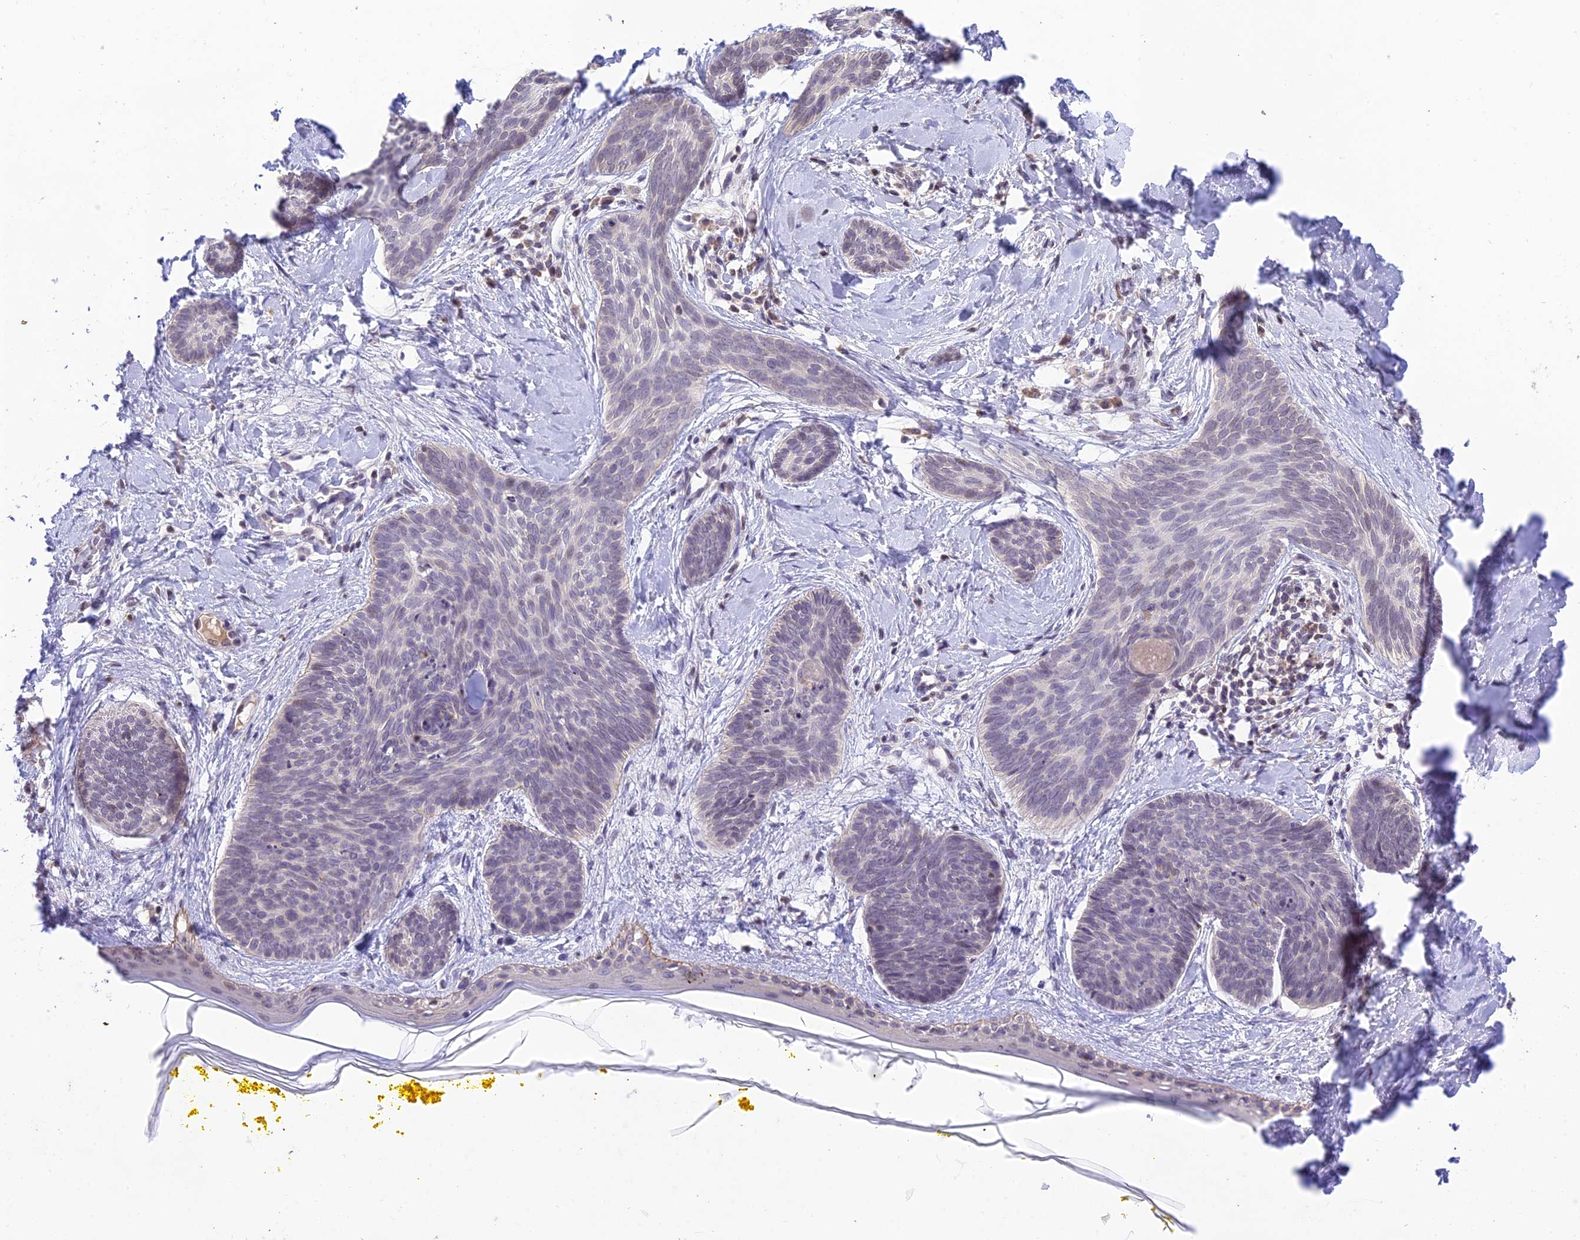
{"staining": {"intensity": "negative", "quantity": "none", "location": "none"}, "tissue": "skin cancer", "cell_type": "Tumor cells", "image_type": "cancer", "snomed": [{"axis": "morphology", "description": "Basal cell carcinoma"}, {"axis": "topography", "description": "Skin"}], "caption": "The photomicrograph shows no significant expression in tumor cells of skin cancer. Nuclei are stained in blue.", "gene": "TEKT1", "patient": {"sex": "female", "age": 81}}